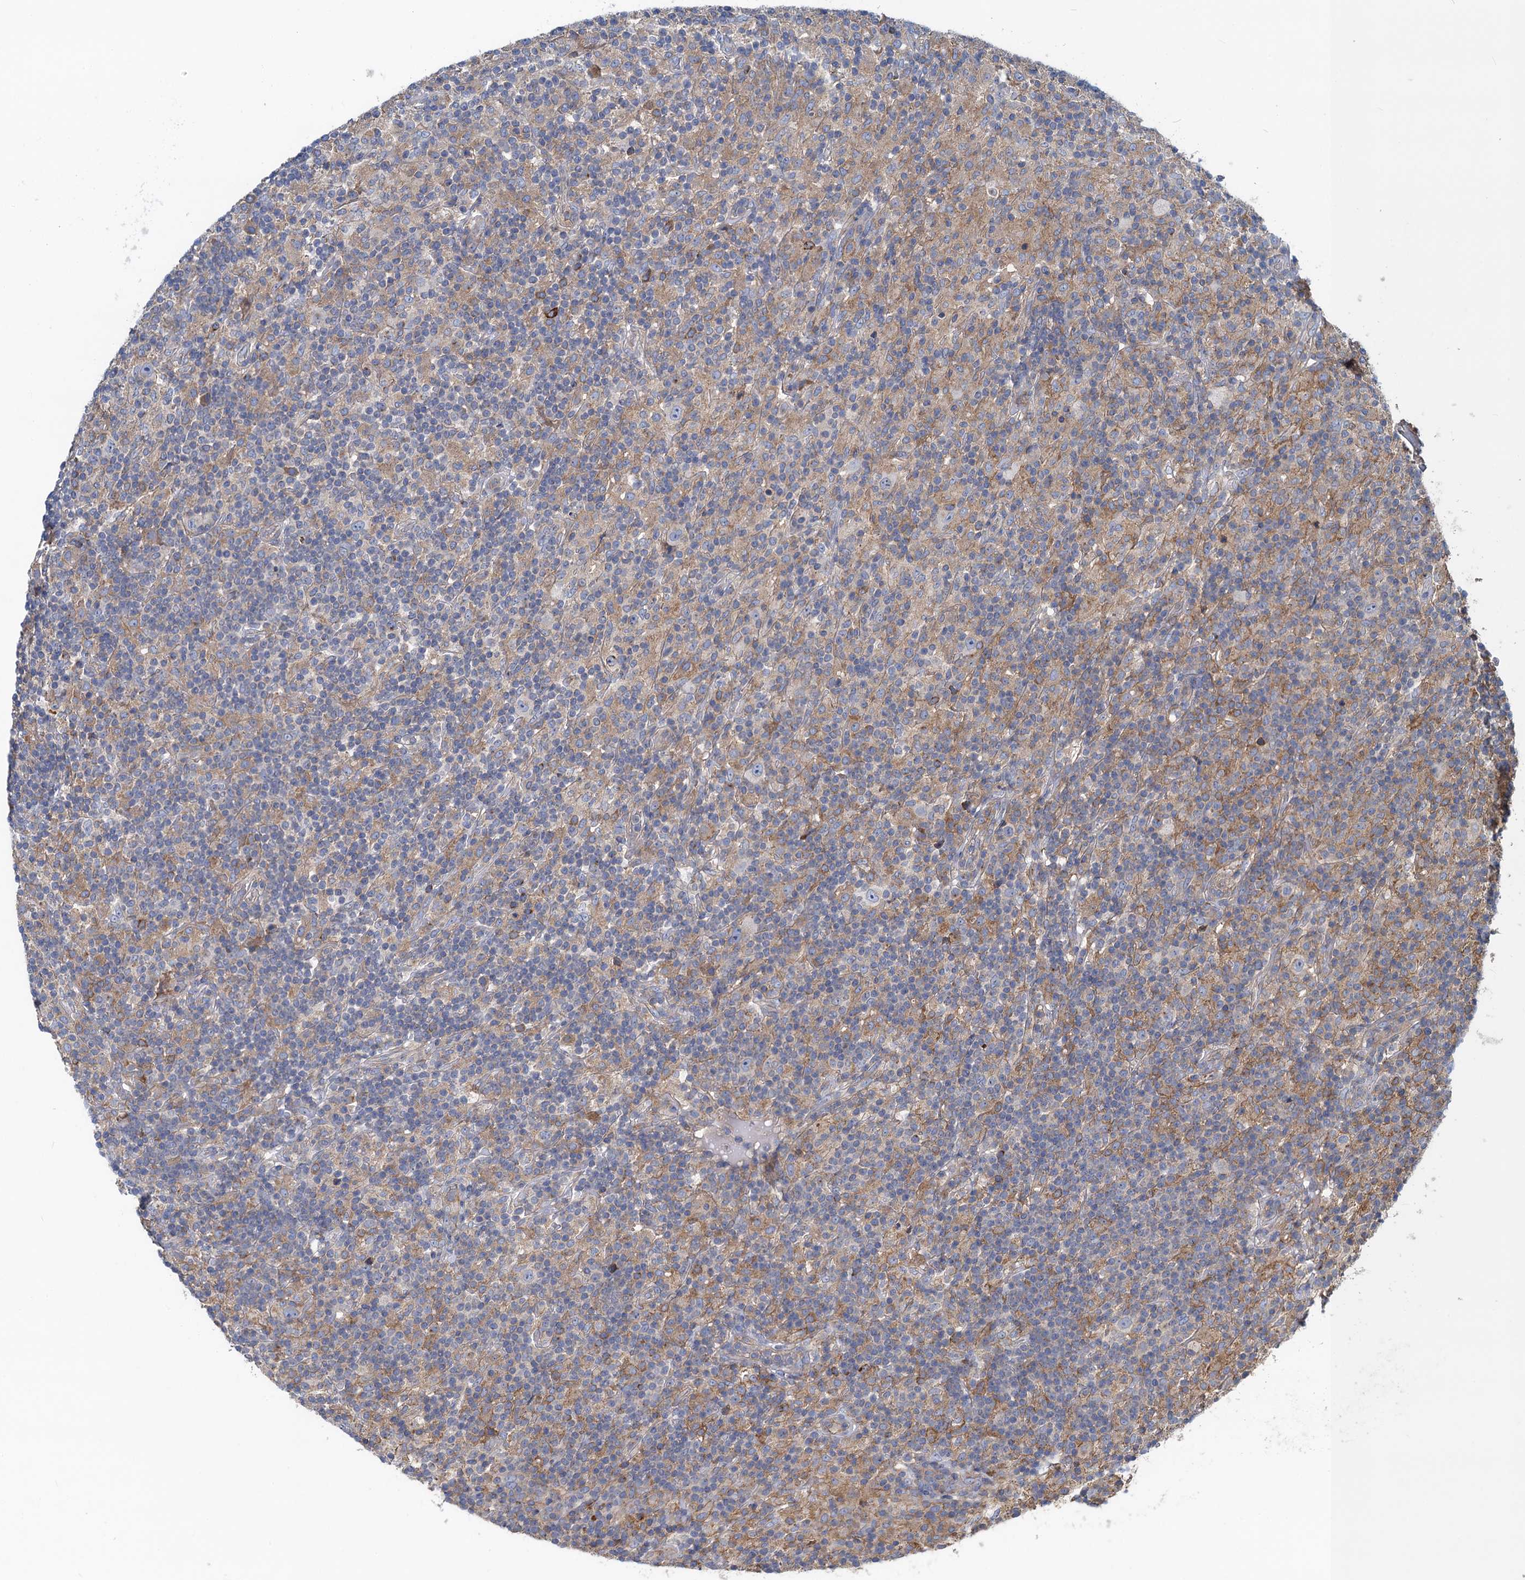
{"staining": {"intensity": "negative", "quantity": "none", "location": "none"}, "tissue": "lymphoma", "cell_type": "Tumor cells", "image_type": "cancer", "snomed": [{"axis": "morphology", "description": "Hodgkin's disease, NOS"}, {"axis": "topography", "description": "Lymph node"}], "caption": "Immunohistochemistry micrograph of Hodgkin's disease stained for a protein (brown), which demonstrates no positivity in tumor cells.", "gene": "SNAP29", "patient": {"sex": "male", "age": 70}}